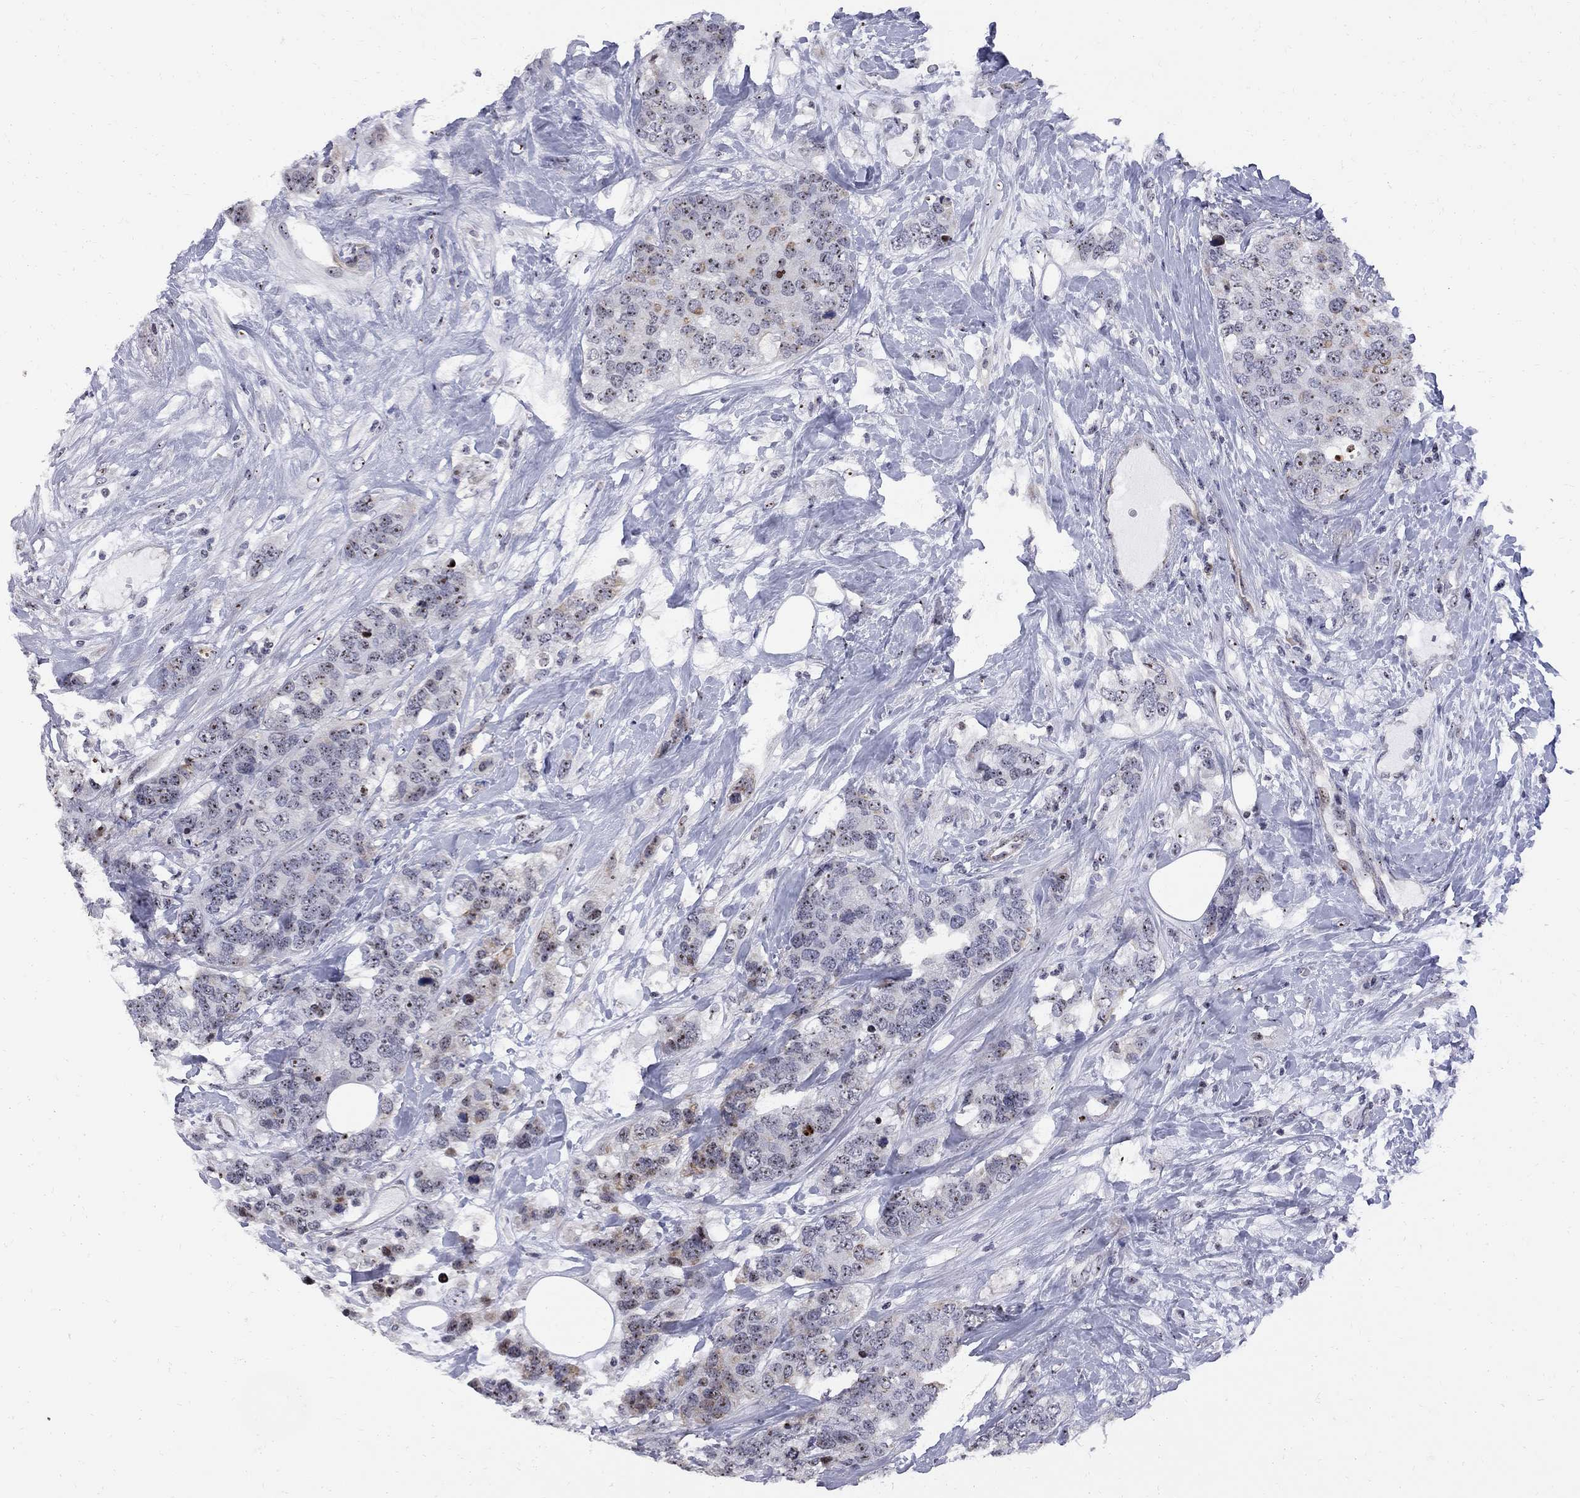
{"staining": {"intensity": "moderate", "quantity": "<25%", "location": "nuclear"}, "tissue": "breast cancer", "cell_type": "Tumor cells", "image_type": "cancer", "snomed": [{"axis": "morphology", "description": "Lobular carcinoma"}, {"axis": "topography", "description": "Breast"}], "caption": "IHC micrograph of neoplastic tissue: human breast cancer (lobular carcinoma) stained using immunohistochemistry exhibits low levels of moderate protein expression localized specifically in the nuclear of tumor cells, appearing as a nuclear brown color.", "gene": "DHX33", "patient": {"sex": "female", "age": 59}}